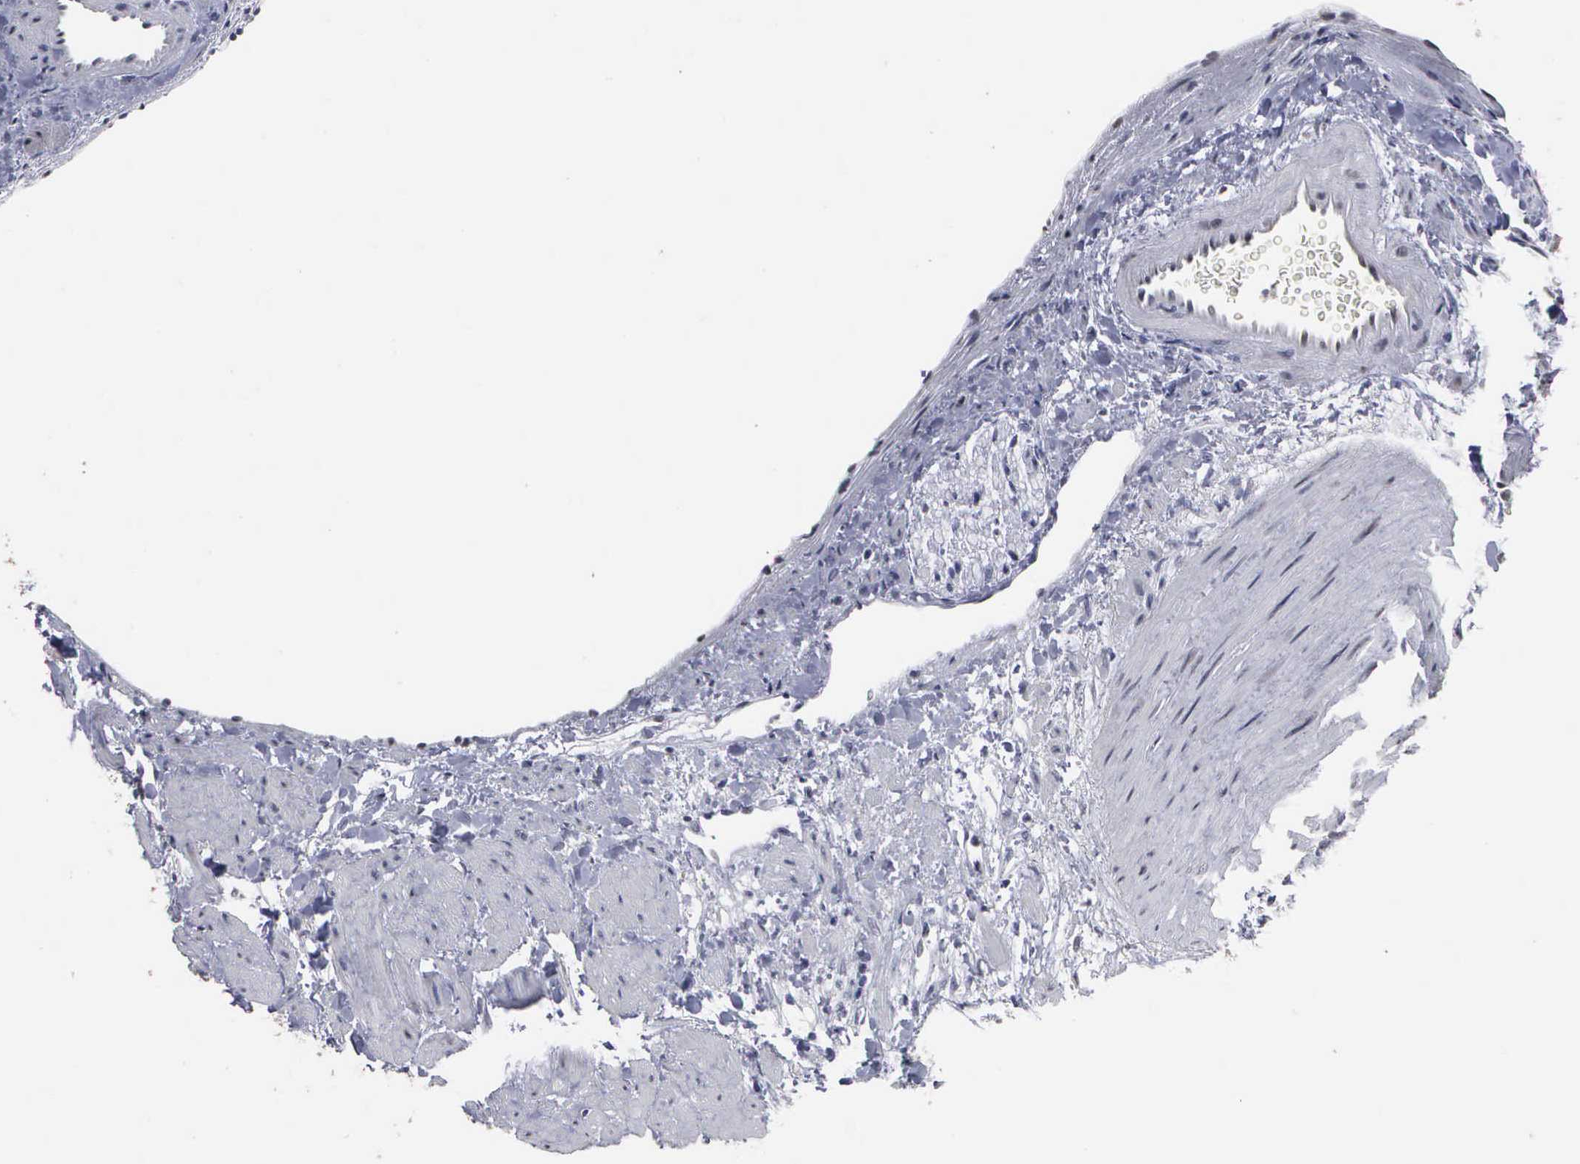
{"staining": {"intensity": "negative", "quantity": "none", "location": "none"}, "tissue": "renal cancer", "cell_type": "Tumor cells", "image_type": "cancer", "snomed": [{"axis": "morphology", "description": "Adenocarcinoma, NOS"}, {"axis": "topography", "description": "Kidney"}], "caption": "Immunohistochemistry histopathology image of neoplastic tissue: human adenocarcinoma (renal) stained with DAB displays no significant protein positivity in tumor cells.", "gene": "UPB1", "patient": {"sex": "female", "age": 60}}